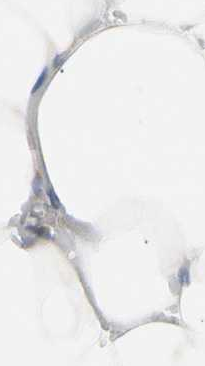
{"staining": {"intensity": "weak", "quantity": ">75%", "location": "cytoplasmic/membranous"}, "tissue": "adipose tissue", "cell_type": "Adipocytes", "image_type": "normal", "snomed": [{"axis": "morphology", "description": "Normal tissue, NOS"}, {"axis": "topography", "description": "Breast"}, {"axis": "topography", "description": "Adipose tissue"}], "caption": "Adipose tissue stained with DAB immunohistochemistry (IHC) demonstrates low levels of weak cytoplasmic/membranous staining in about >75% of adipocytes. Immunohistochemistry (ihc) stains the protein in brown and the nuclei are stained blue.", "gene": "MAP3K3", "patient": {"sex": "female", "age": 25}}